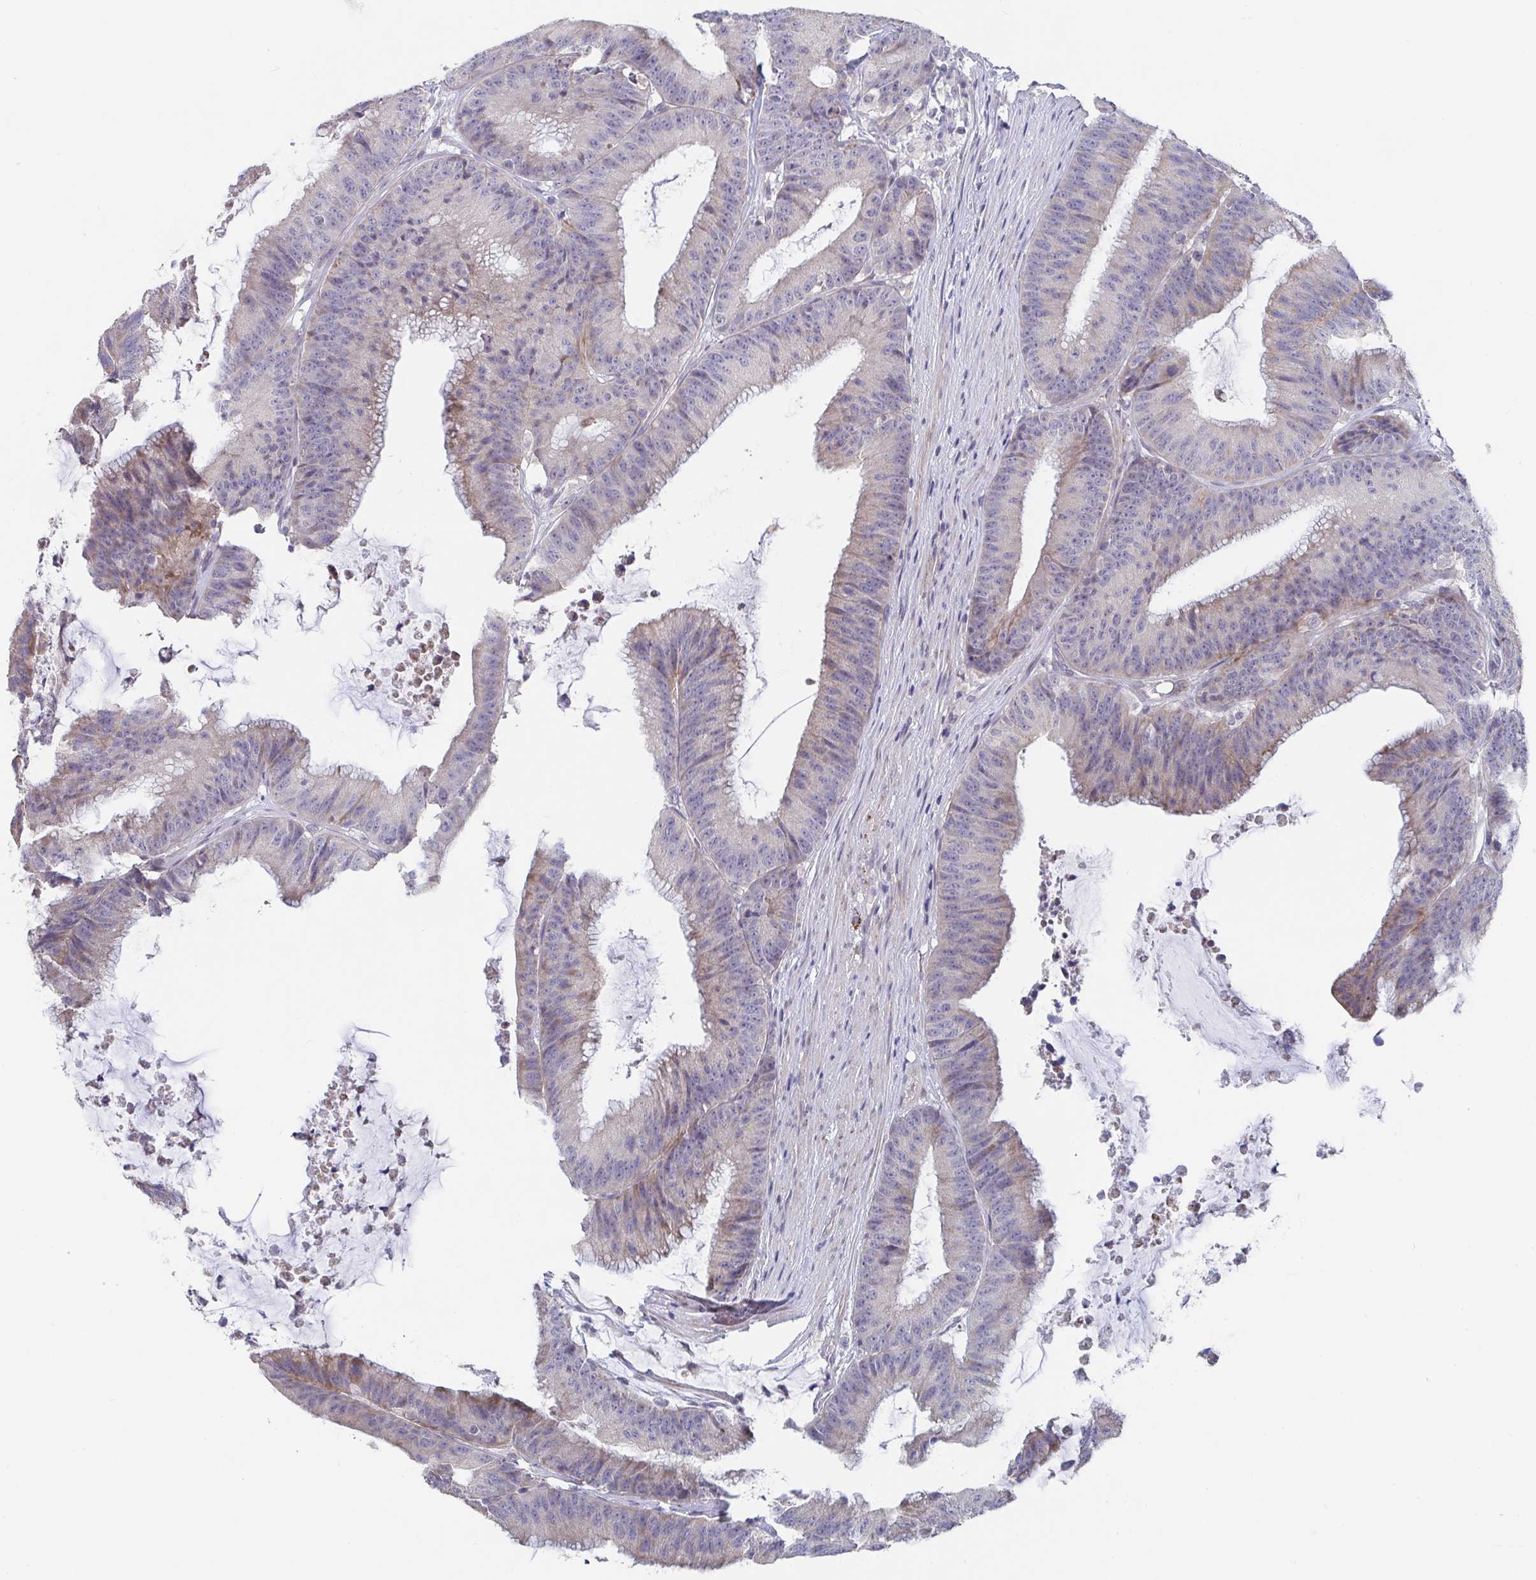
{"staining": {"intensity": "moderate", "quantity": "<25%", "location": "cytoplasmic/membranous"}, "tissue": "colorectal cancer", "cell_type": "Tumor cells", "image_type": "cancer", "snomed": [{"axis": "morphology", "description": "Adenocarcinoma, NOS"}, {"axis": "topography", "description": "Colon"}], "caption": "The immunohistochemical stain highlights moderate cytoplasmic/membranous staining in tumor cells of colorectal cancer (adenocarcinoma) tissue. The staining is performed using DAB (3,3'-diaminobenzidine) brown chromogen to label protein expression. The nuclei are counter-stained blue using hematoxylin.", "gene": "FAM156B", "patient": {"sex": "female", "age": 78}}